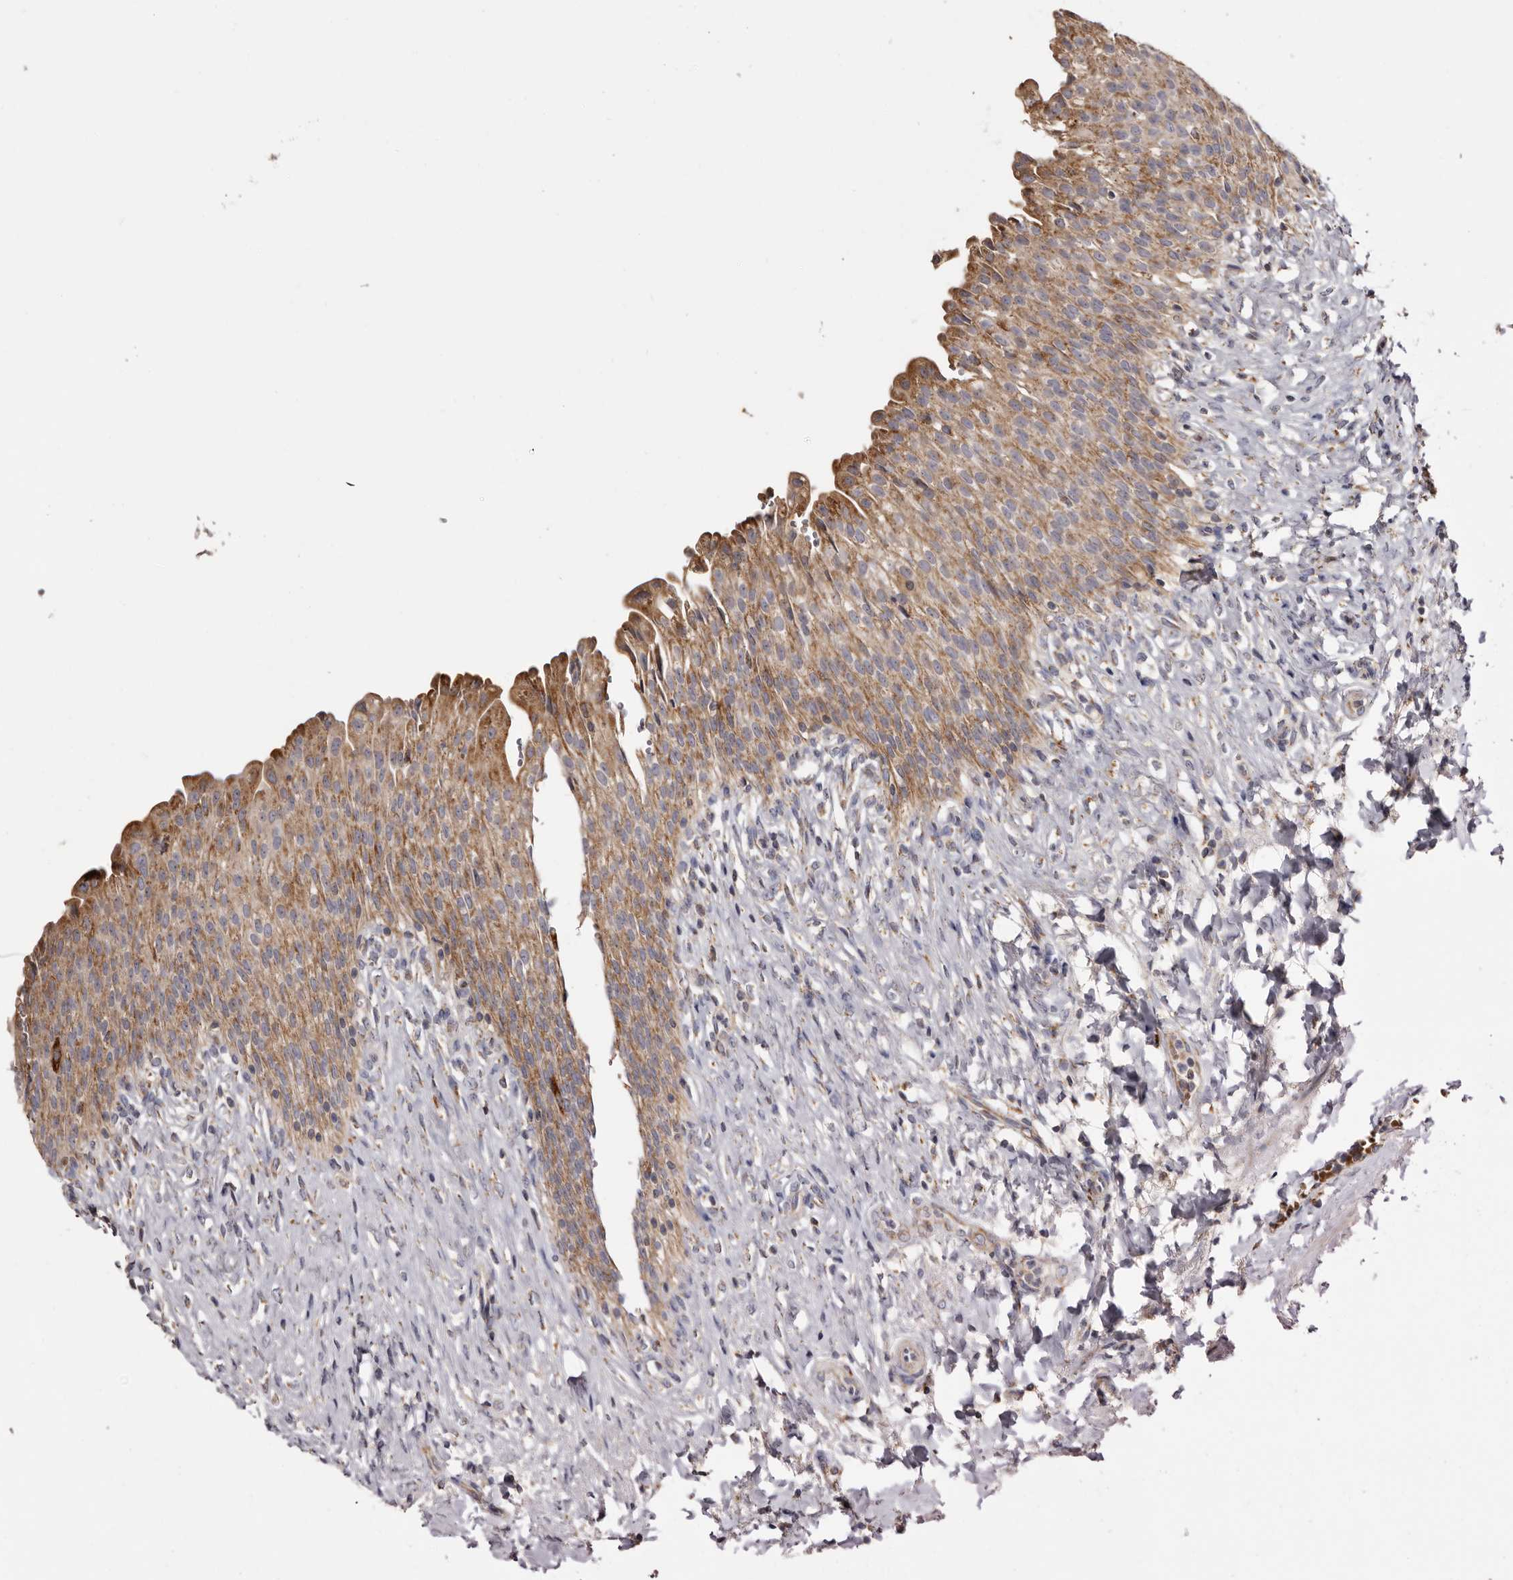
{"staining": {"intensity": "moderate", "quantity": ">75%", "location": "cytoplasmic/membranous"}, "tissue": "urinary bladder", "cell_type": "Urothelial cells", "image_type": "normal", "snomed": [{"axis": "morphology", "description": "Urothelial carcinoma, High grade"}, {"axis": "topography", "description": "Urinary bladder"}], "caption": "Immunohistochemistry (DAB (3,3'-diaminobenzidine)) staining of normal urinary bladder displays moderate cytoplasmic/membranous protein staining in about >75% of urothelial cells. Immunohistochemistry stains the protein in brown and the nuclei are stained blue.", "gene": "MECR", "patient": {"sex": "male", "age": 46}}